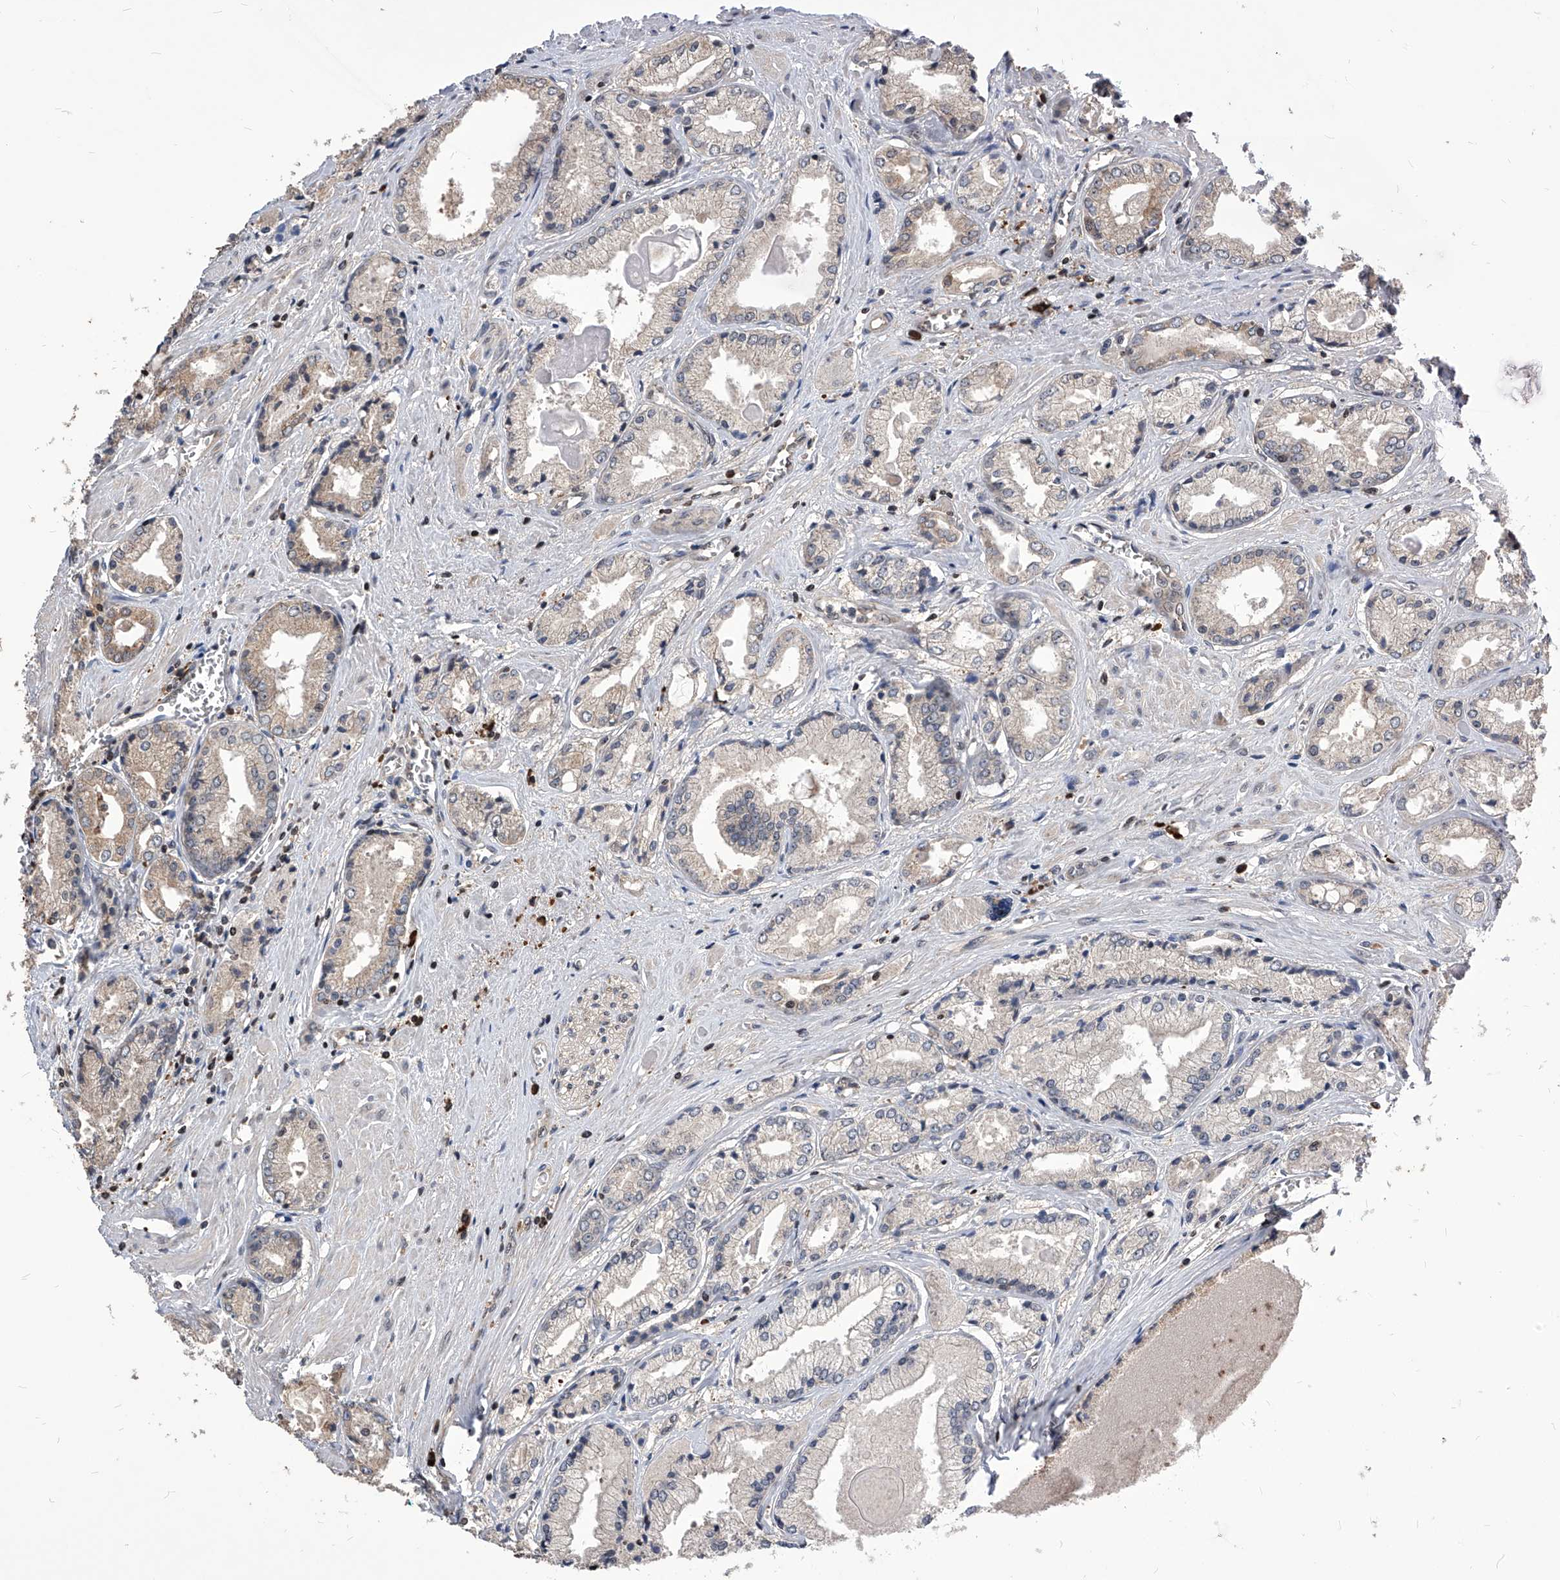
{"staining": {"intensity": "negative", "quantity": "none", "location": "none"}, "tissue": "prostate cancer", "cell_type": "Tumor cells", "image_type": "cancer", "snomed": [{"axis": "morphology", "description": "Adenocarcinoma, Low grade"}, {"axis": "topography", "description": "Prostate"}], "caption": "Immunohistochemistry (IHC) of human prostate low-grade adenocarcinoma displays no expression in tumor cells. (DAB IHC, high magnification).", "gene": "ID1", "patient": {"sex": "male", "age": 60}}